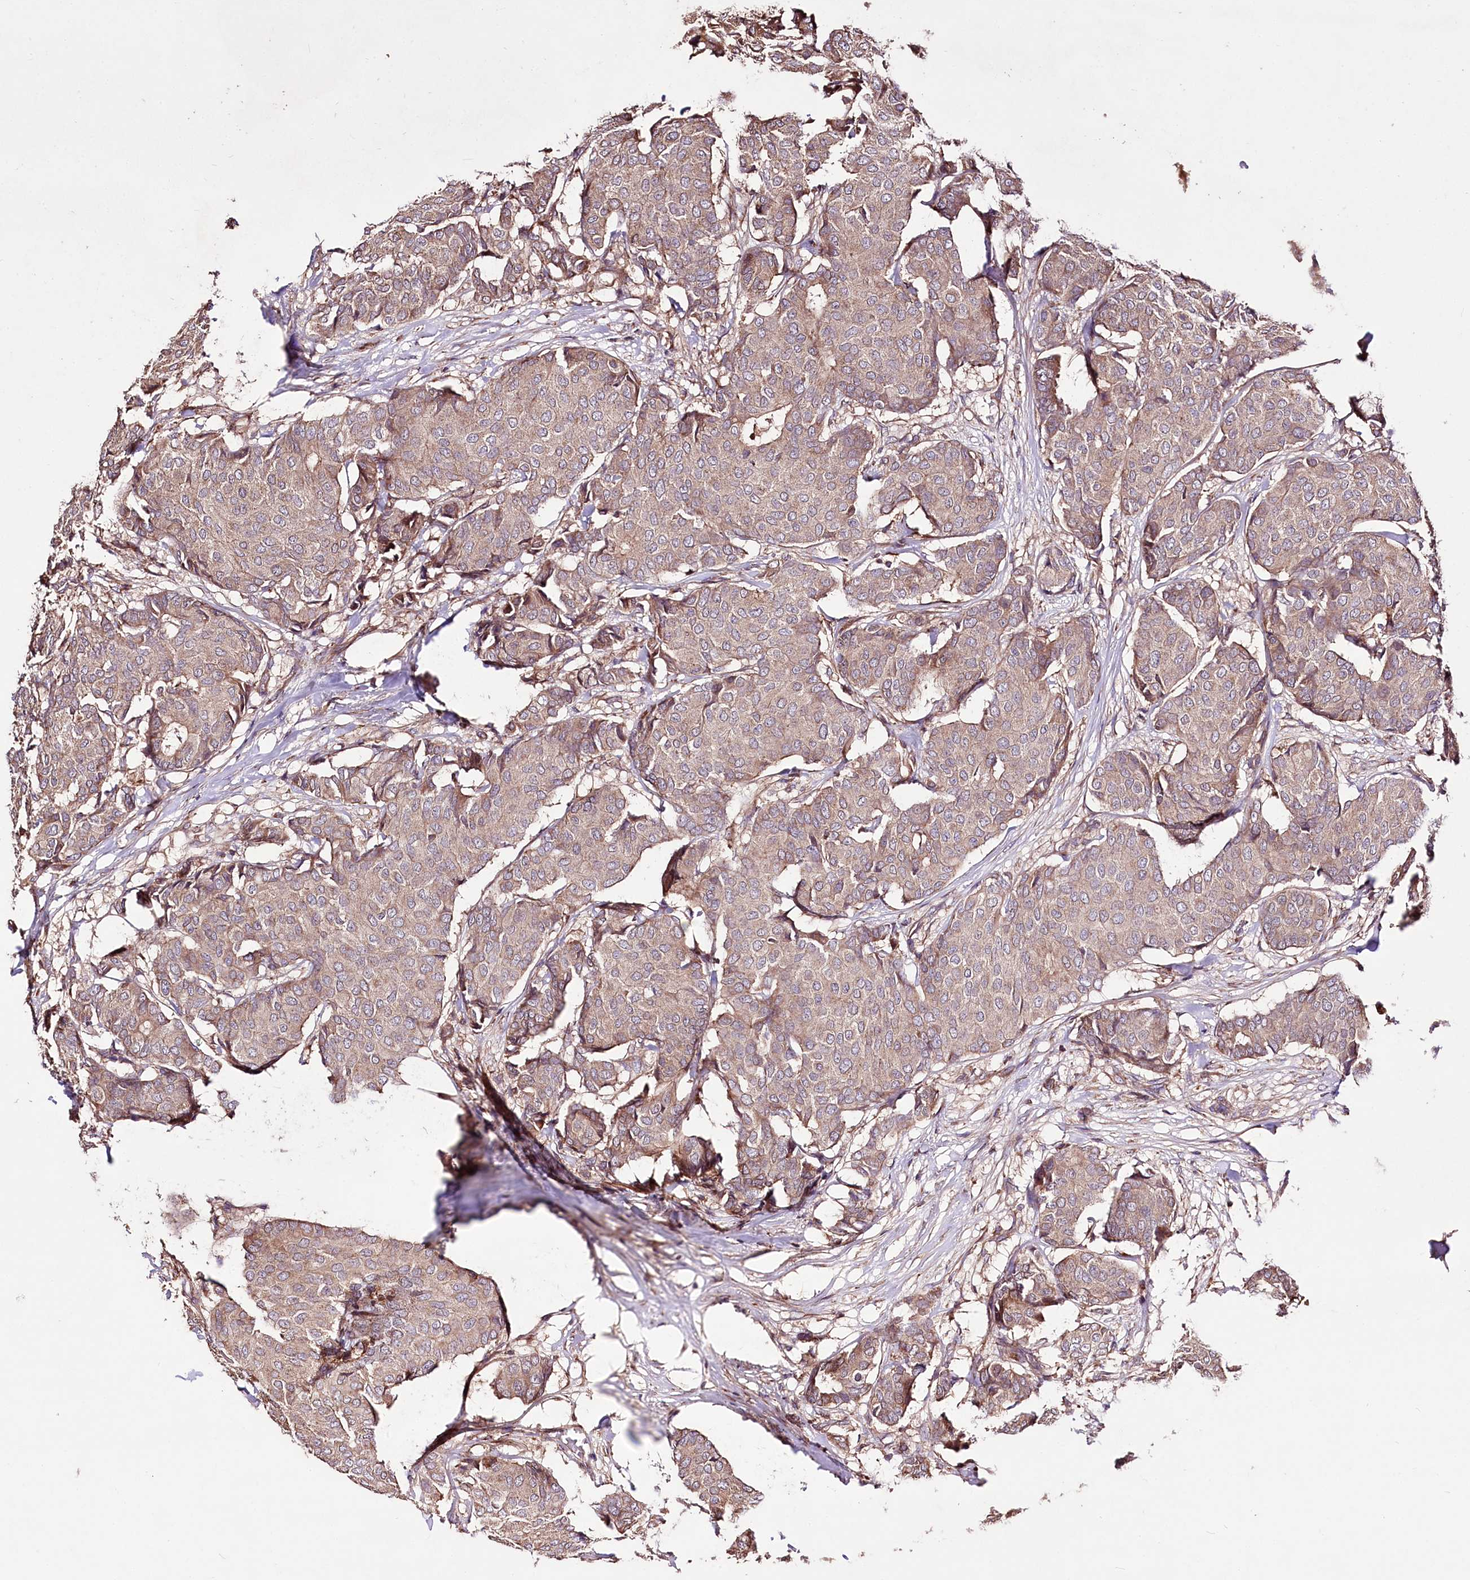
{"staining": {"intensity": "moderate", "quantity": "<25%", "location": "cytoplasmic/membranous"}, "tissue": "breast cancer", "cell_type": "Tumor cells", "image_type": "cancer", "snomed": [{"axis": "morphology", "description": "Duct carcinoma"}, {"axis": "topography", "description": "Breast"}], "caption": "Brown immunohistochemical staining in breast intraductal carcinoma reveals moderate cytoplasmic/membranous staining in approximately <25% of tumor cells.", "gene": "WWC1", "patient": {"sex": "female", "age": 75}}